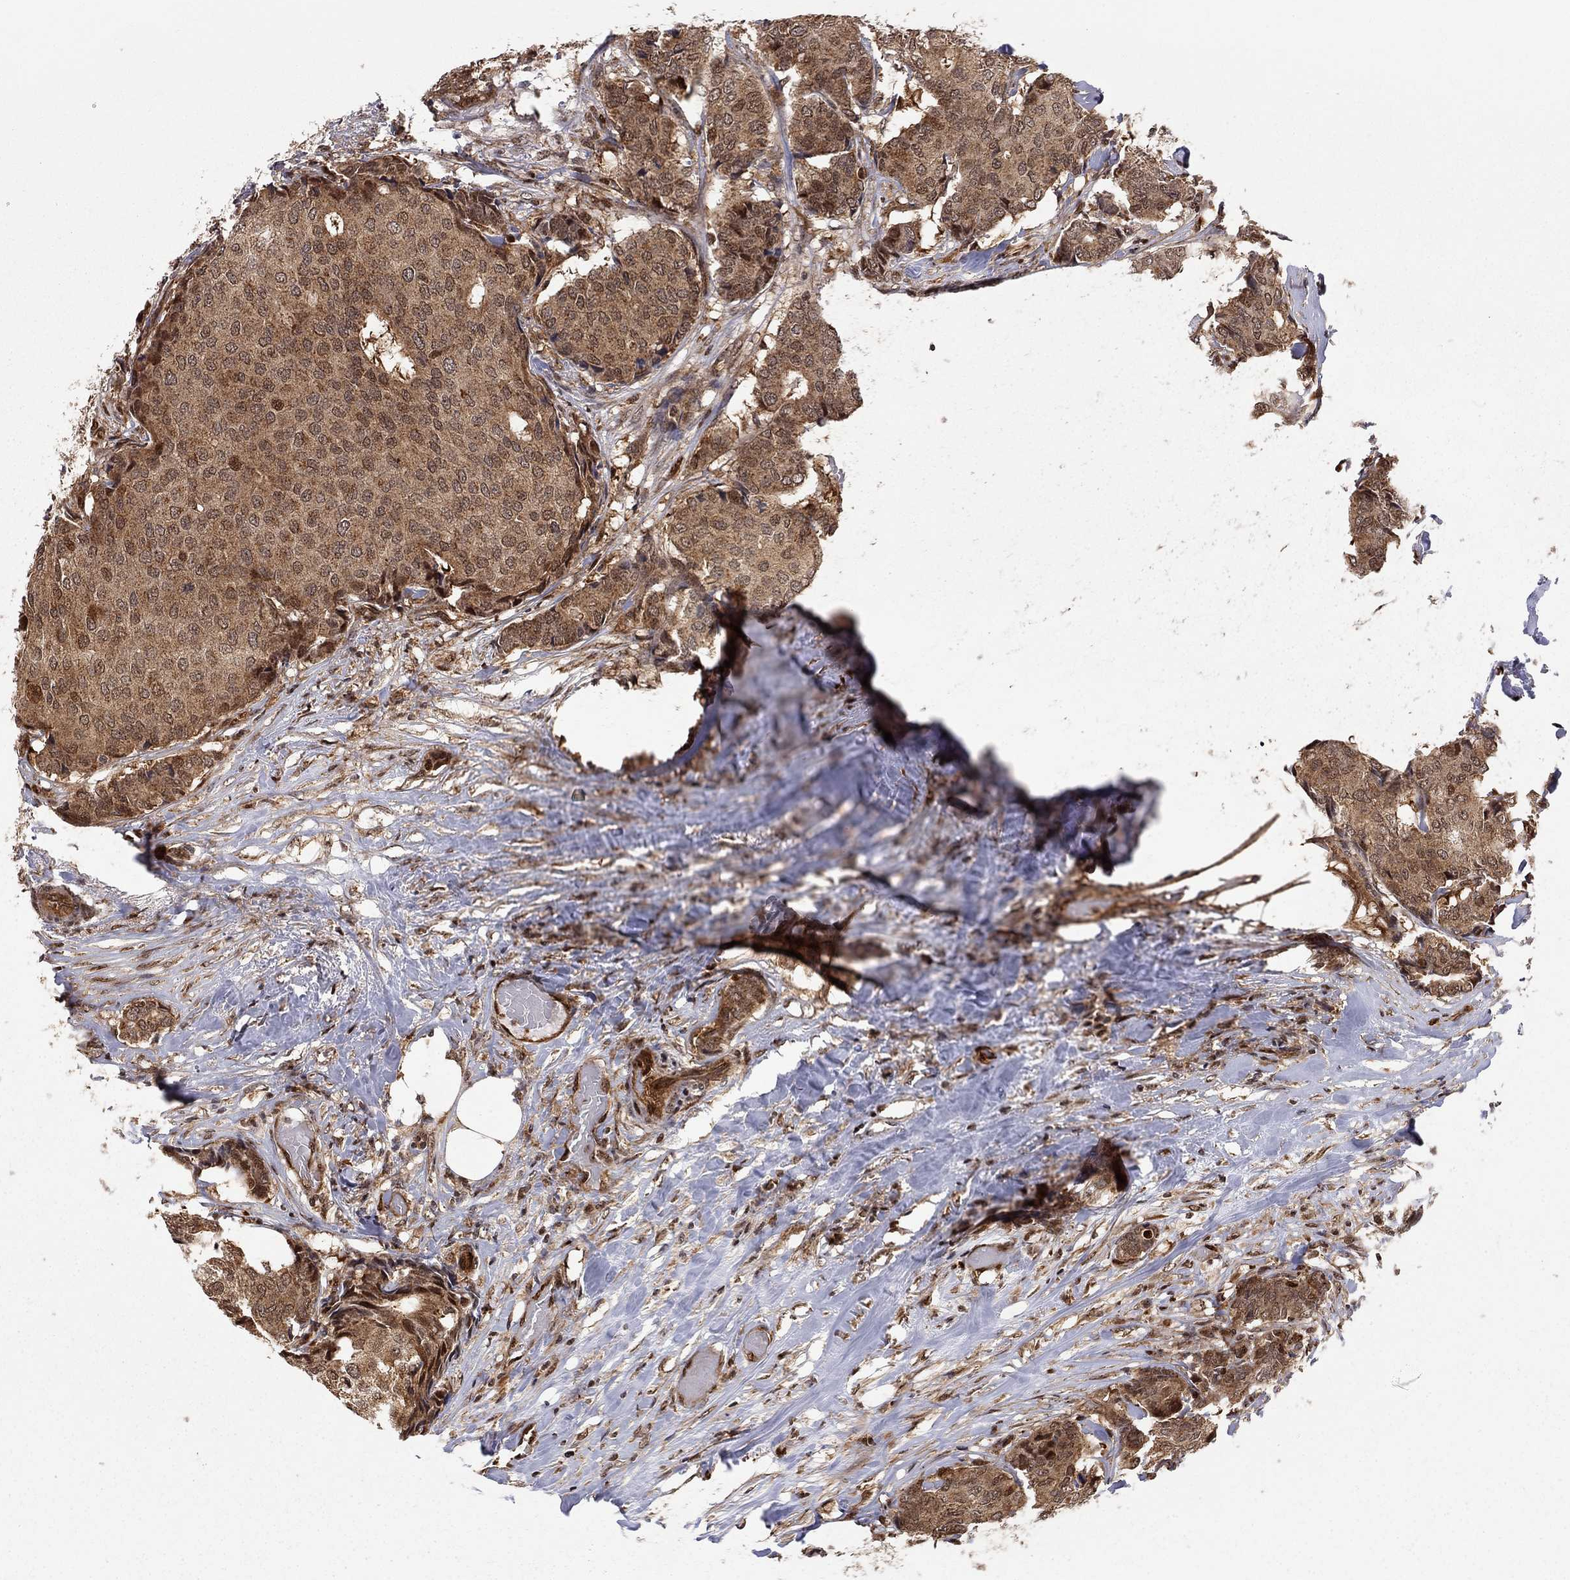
{"staining": {"intensity": "moderate", "quantity": ">75%", "location": "cytoplasmic/membranous,nuclear"}, "tissue": "breast cancer", "cell_type": "Tumor cells", "image_type": "cancer", "snomed": [{"axis": "morphology", "description": "Duct carcinoma"}, {"axis": "topography", "description": "Breast"}], "caption": "Tumor cells exhibit medium levels of moderate cytoplasmic/membranous and nuclear positivity in about >75% of cells in breast cancer (invasive ductal carcinoma).", "gene": "ELOB", "patient": {"sex": "female", "age": 75}}